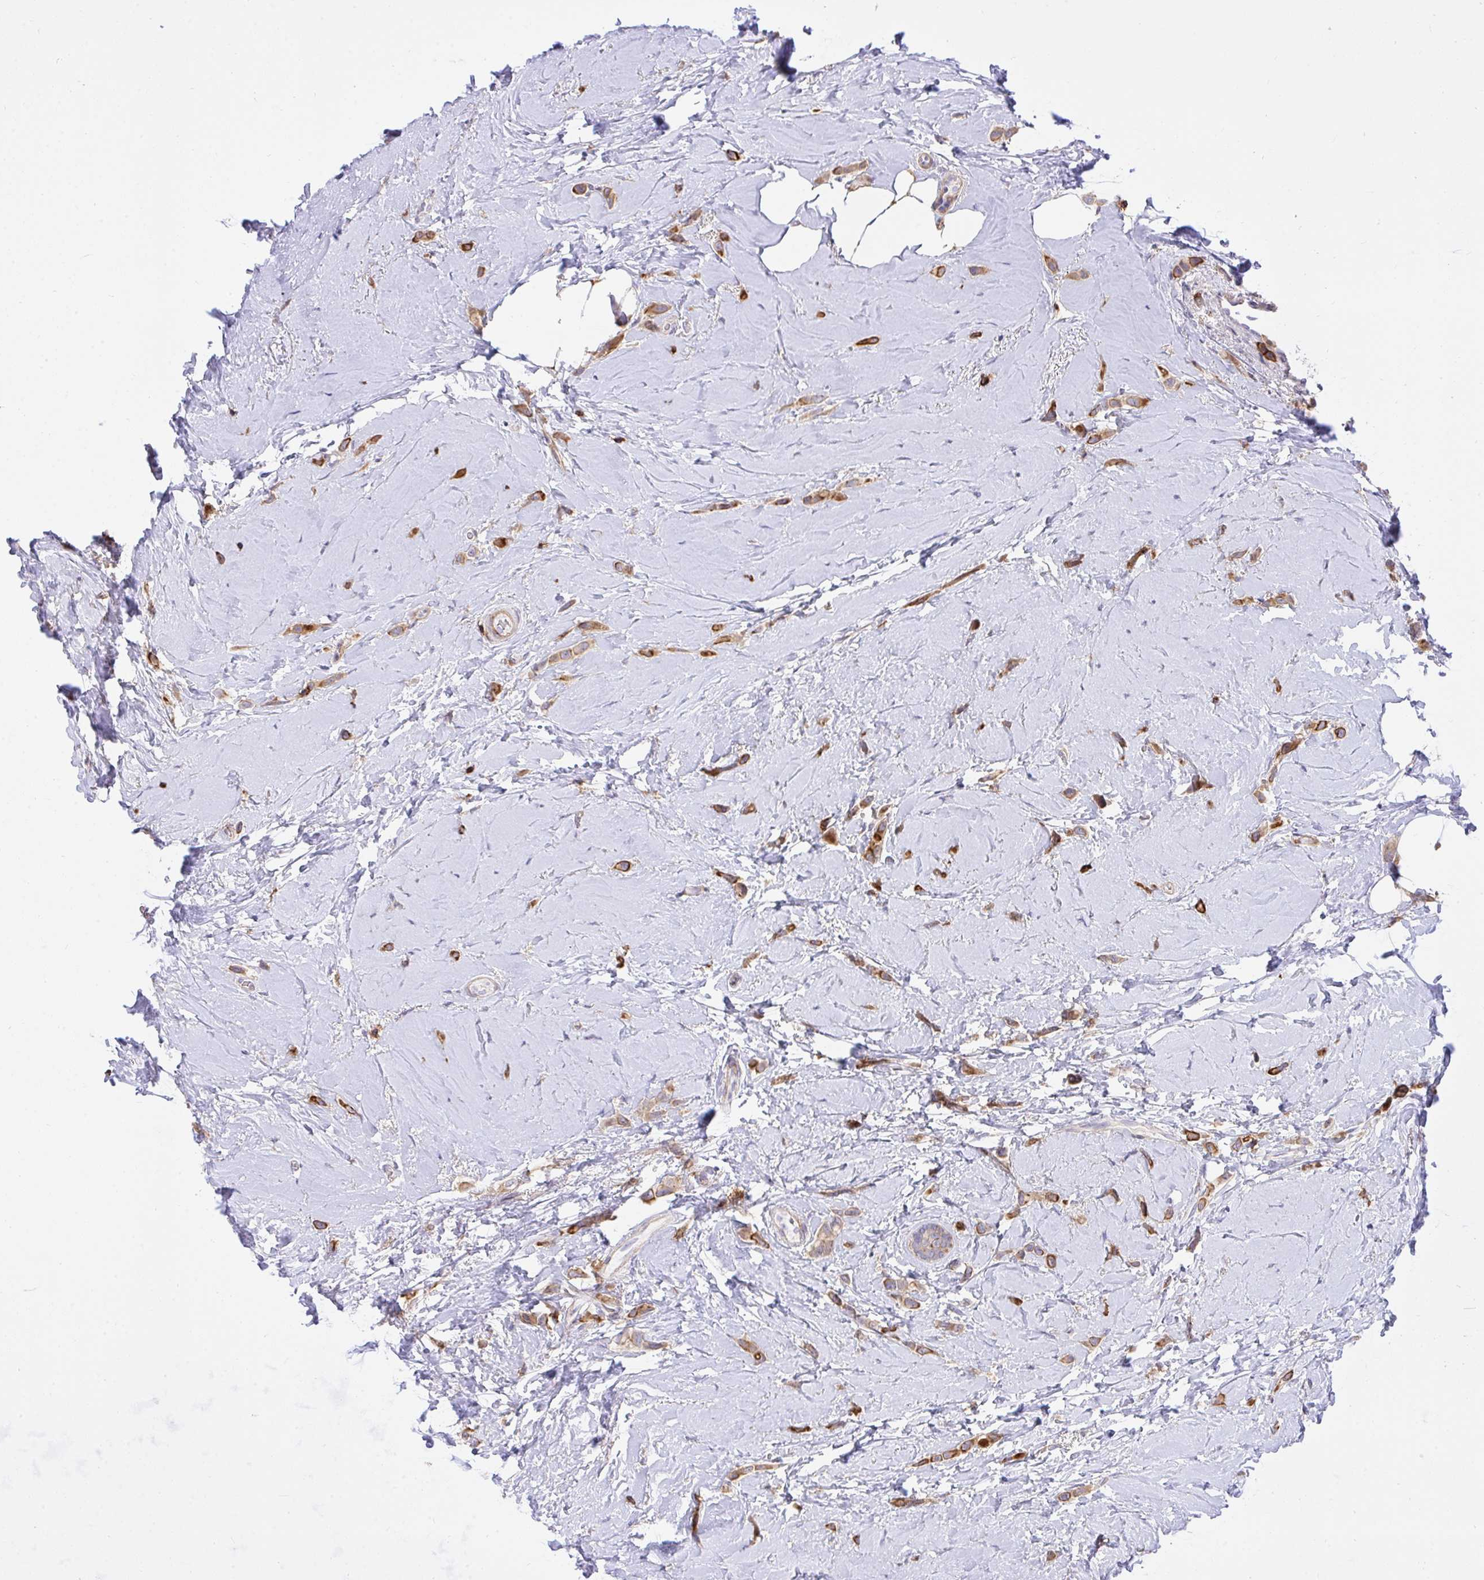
{"staining": {"intensity": "moderate", "quantity": ">75%", "location": "cytoplasmic/membranous"}, "tissue": "breast cancer", "cell_type": "Tumor cells", "image_type": "cancer", "snomed": [{"axis": "morphology", "description": "Lobular carcinoma"}, {"axis": "topography", "description": "Breast"}], "caption": "Immunohistochemistry photomicrograph of human breast cancer (lobular carcinoma) stained for a protein (brown), which shows medium levels of moderate cytoplasmic/membranous expression in about >75% of tumor cells.", "gene": "ERI1", "patient": {"sex": "female", "age": 66}}